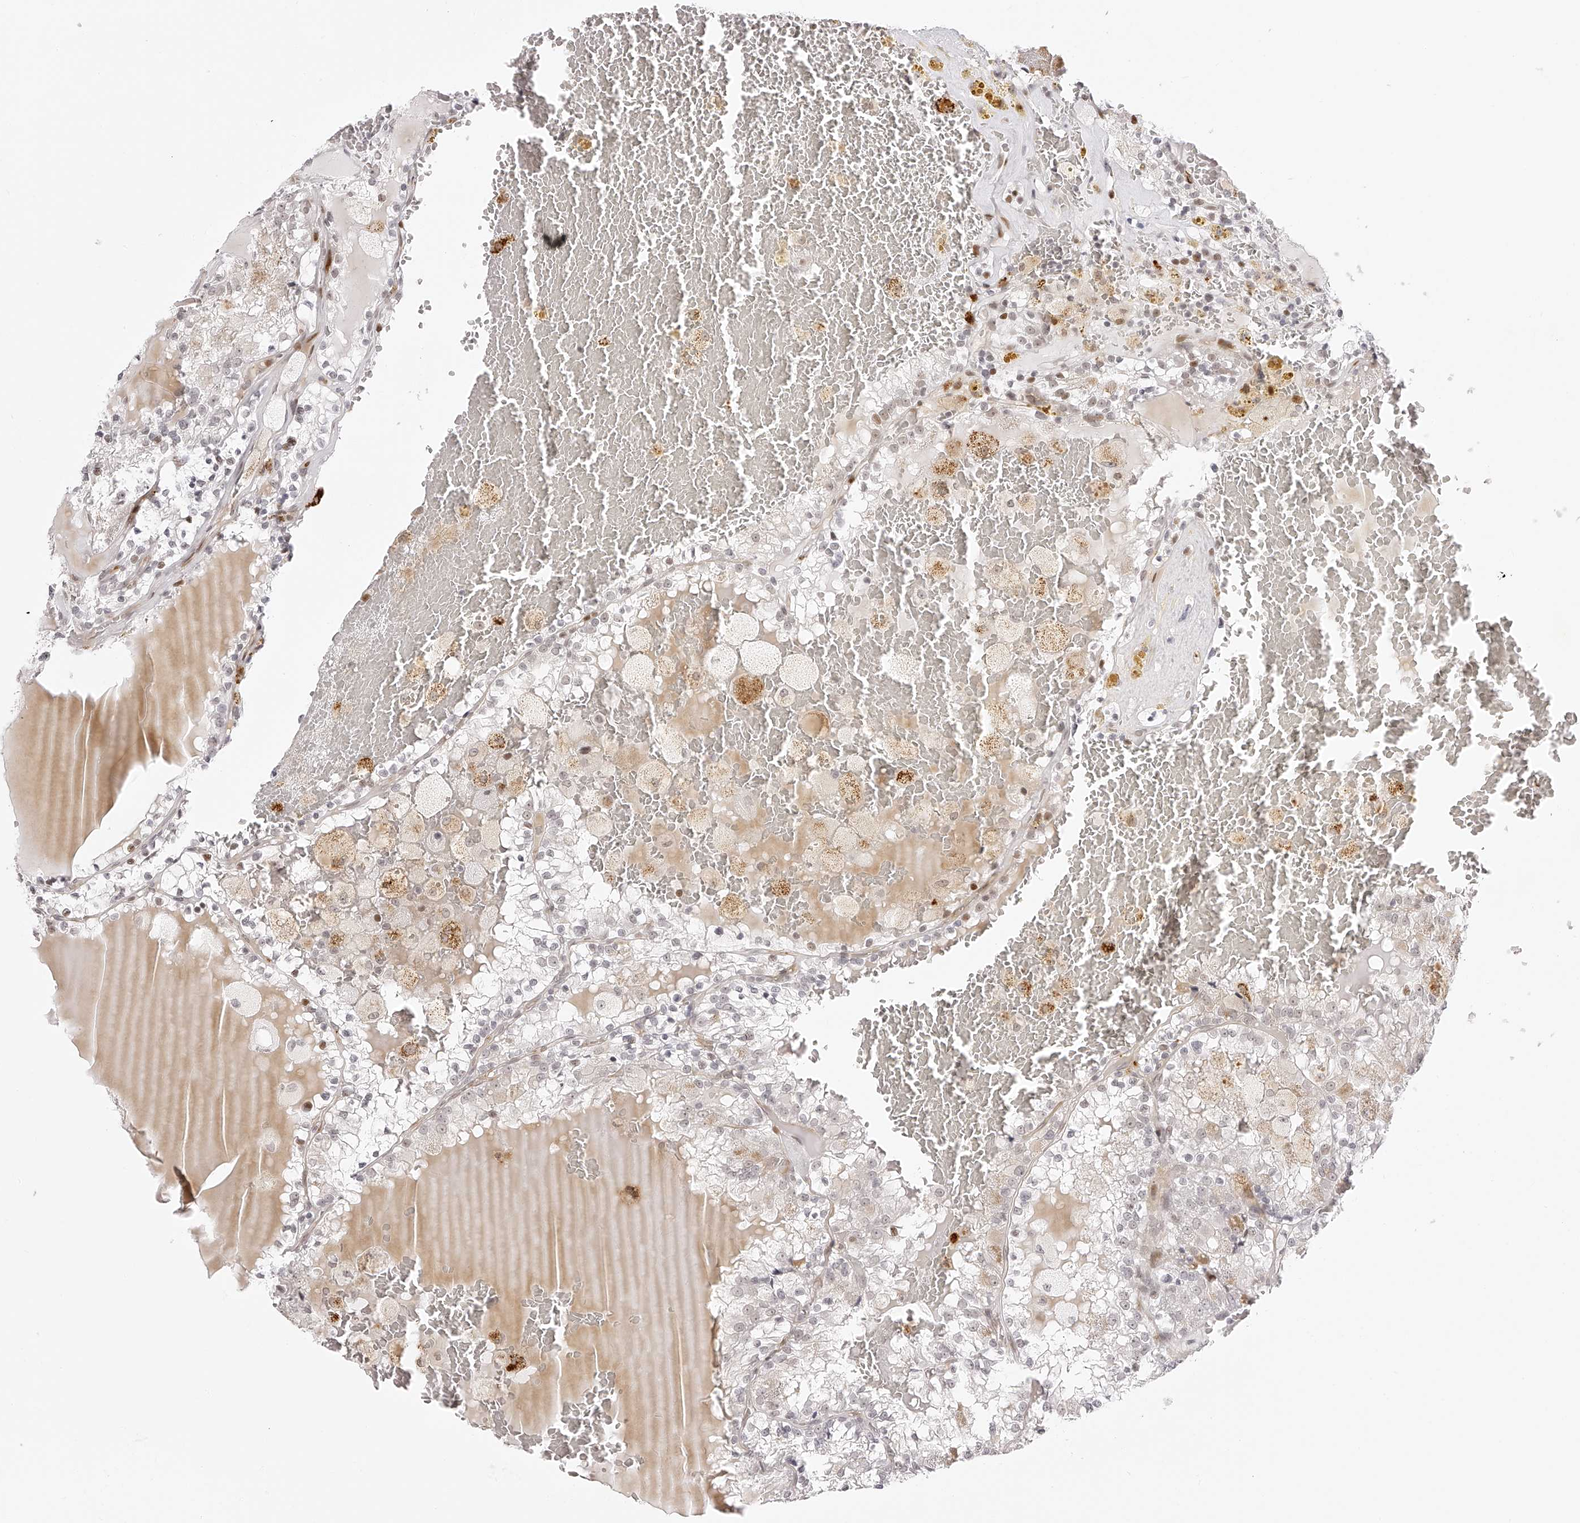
{"staining": {"intensity": "negative", "quantity": "none", "location": "none"}, "tissue": "renal cancer", "cell_type": "Tumor cells", "image_type": "cancer", "snomed": [{"axis": "morphology", "description": "Adenocarcinoma, NOS"}, {"axis": "topography", "description": "Kidney"}], "caption": "DAB (3,3'-diaminobenzidine) immunohistochemical staining of human adenocarcinoma (renal) displays no significant expression in tumor cells.", "gene": "PLEKHG1", "patient": {"sex": "female", "age": 56}}